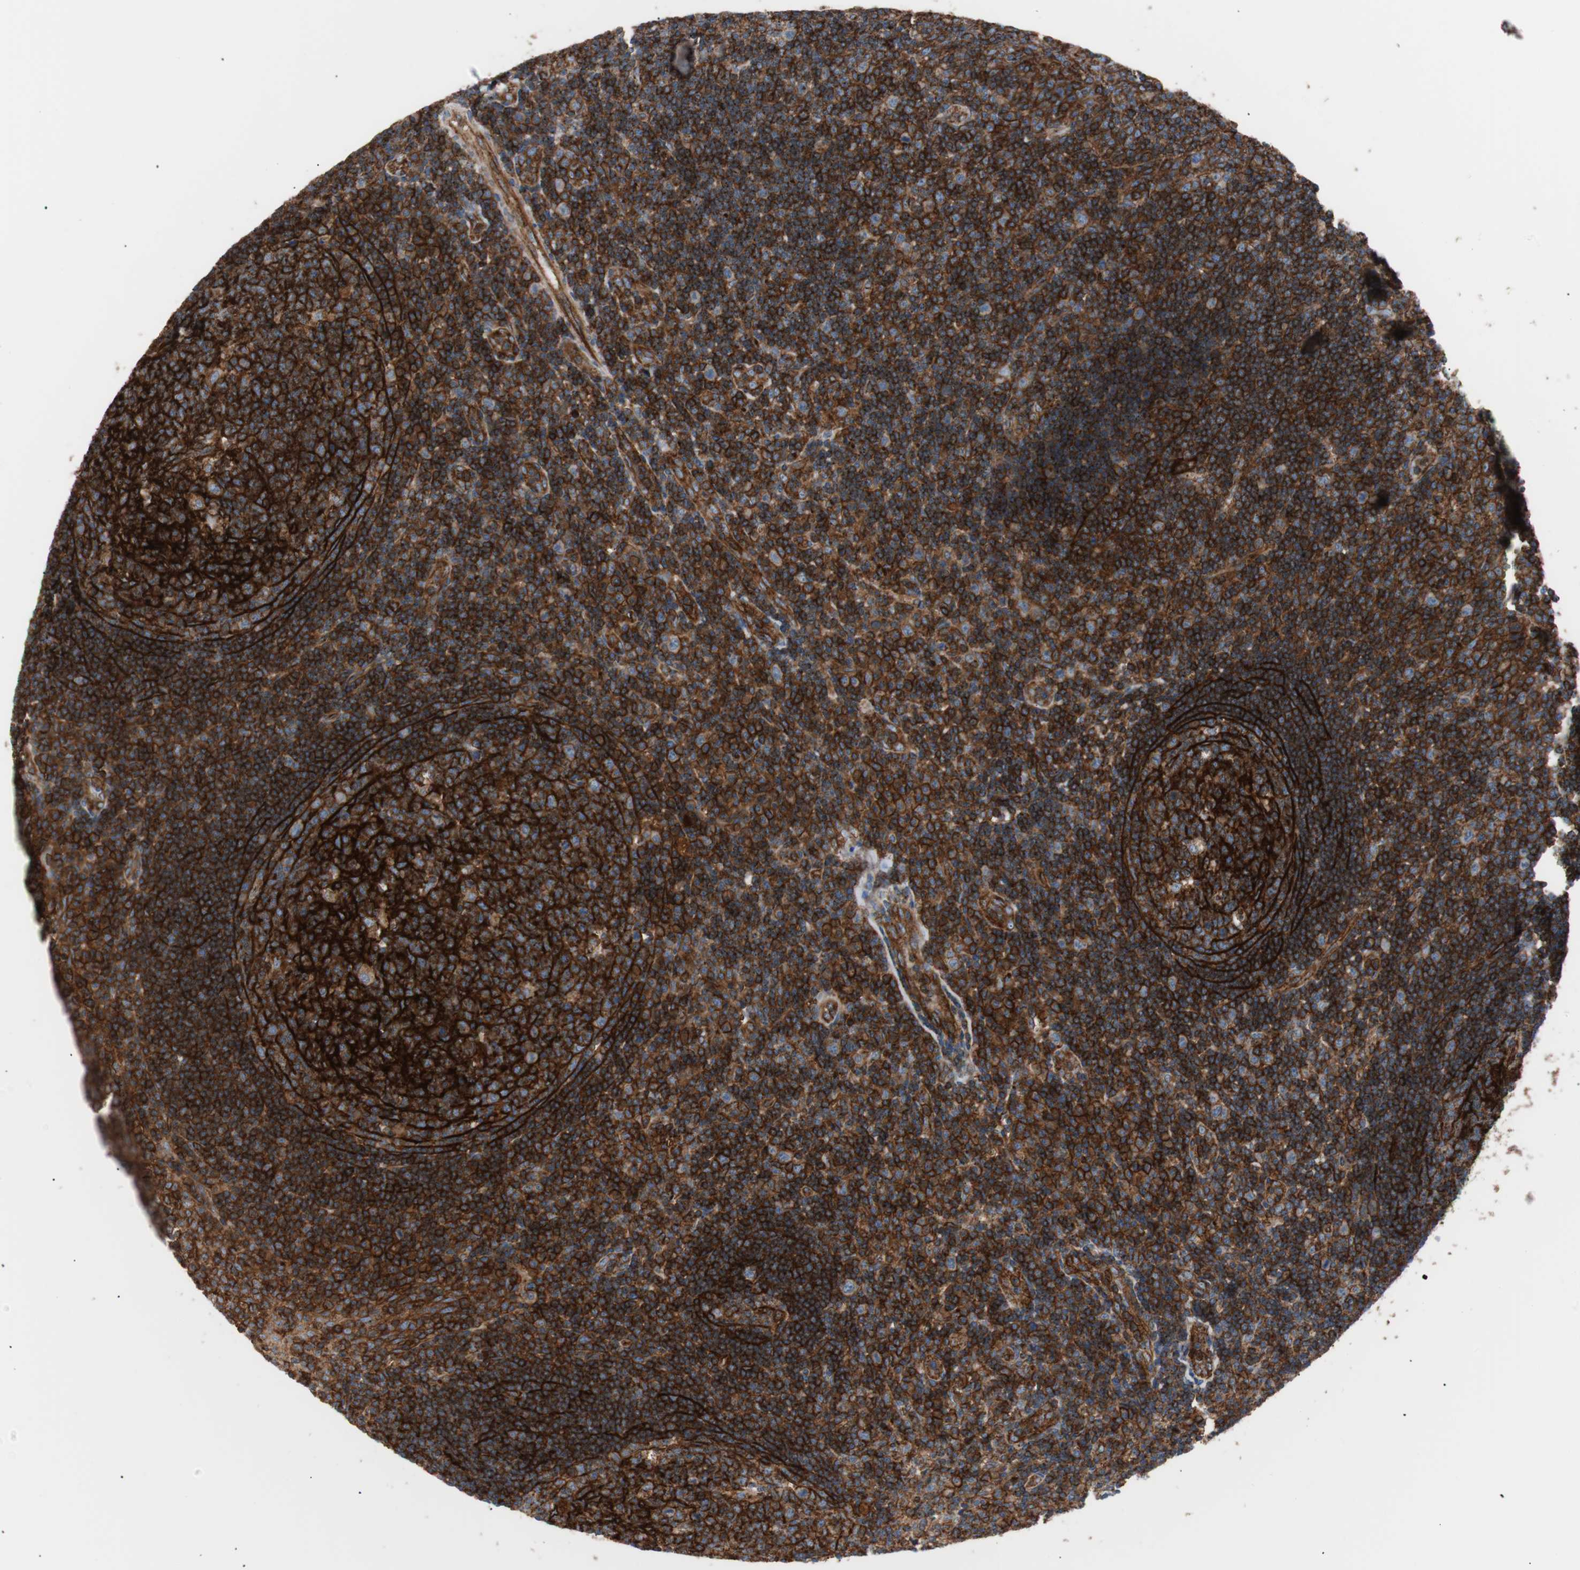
{"staining": {"intensity": "strong", "quantity": ">75%", "location": "cytoplasmic/membranous"}, "tissue": "tonsil", "cell_type": "Germinal center cells", "image_type": "normal", "snomed": [{"axis": "morphology", "description": "Normal tissue, NOS"}, {"axis": "topography", "description": "Tonsil"}], "caption": "Protein staining by immunohistochemistry displays strong cytoplasmic/membranous expression in about >75% of germinal center cells in normal tonsil.", "gene": "FLOT2", "patient": {"sex": "female", "age": 40}}